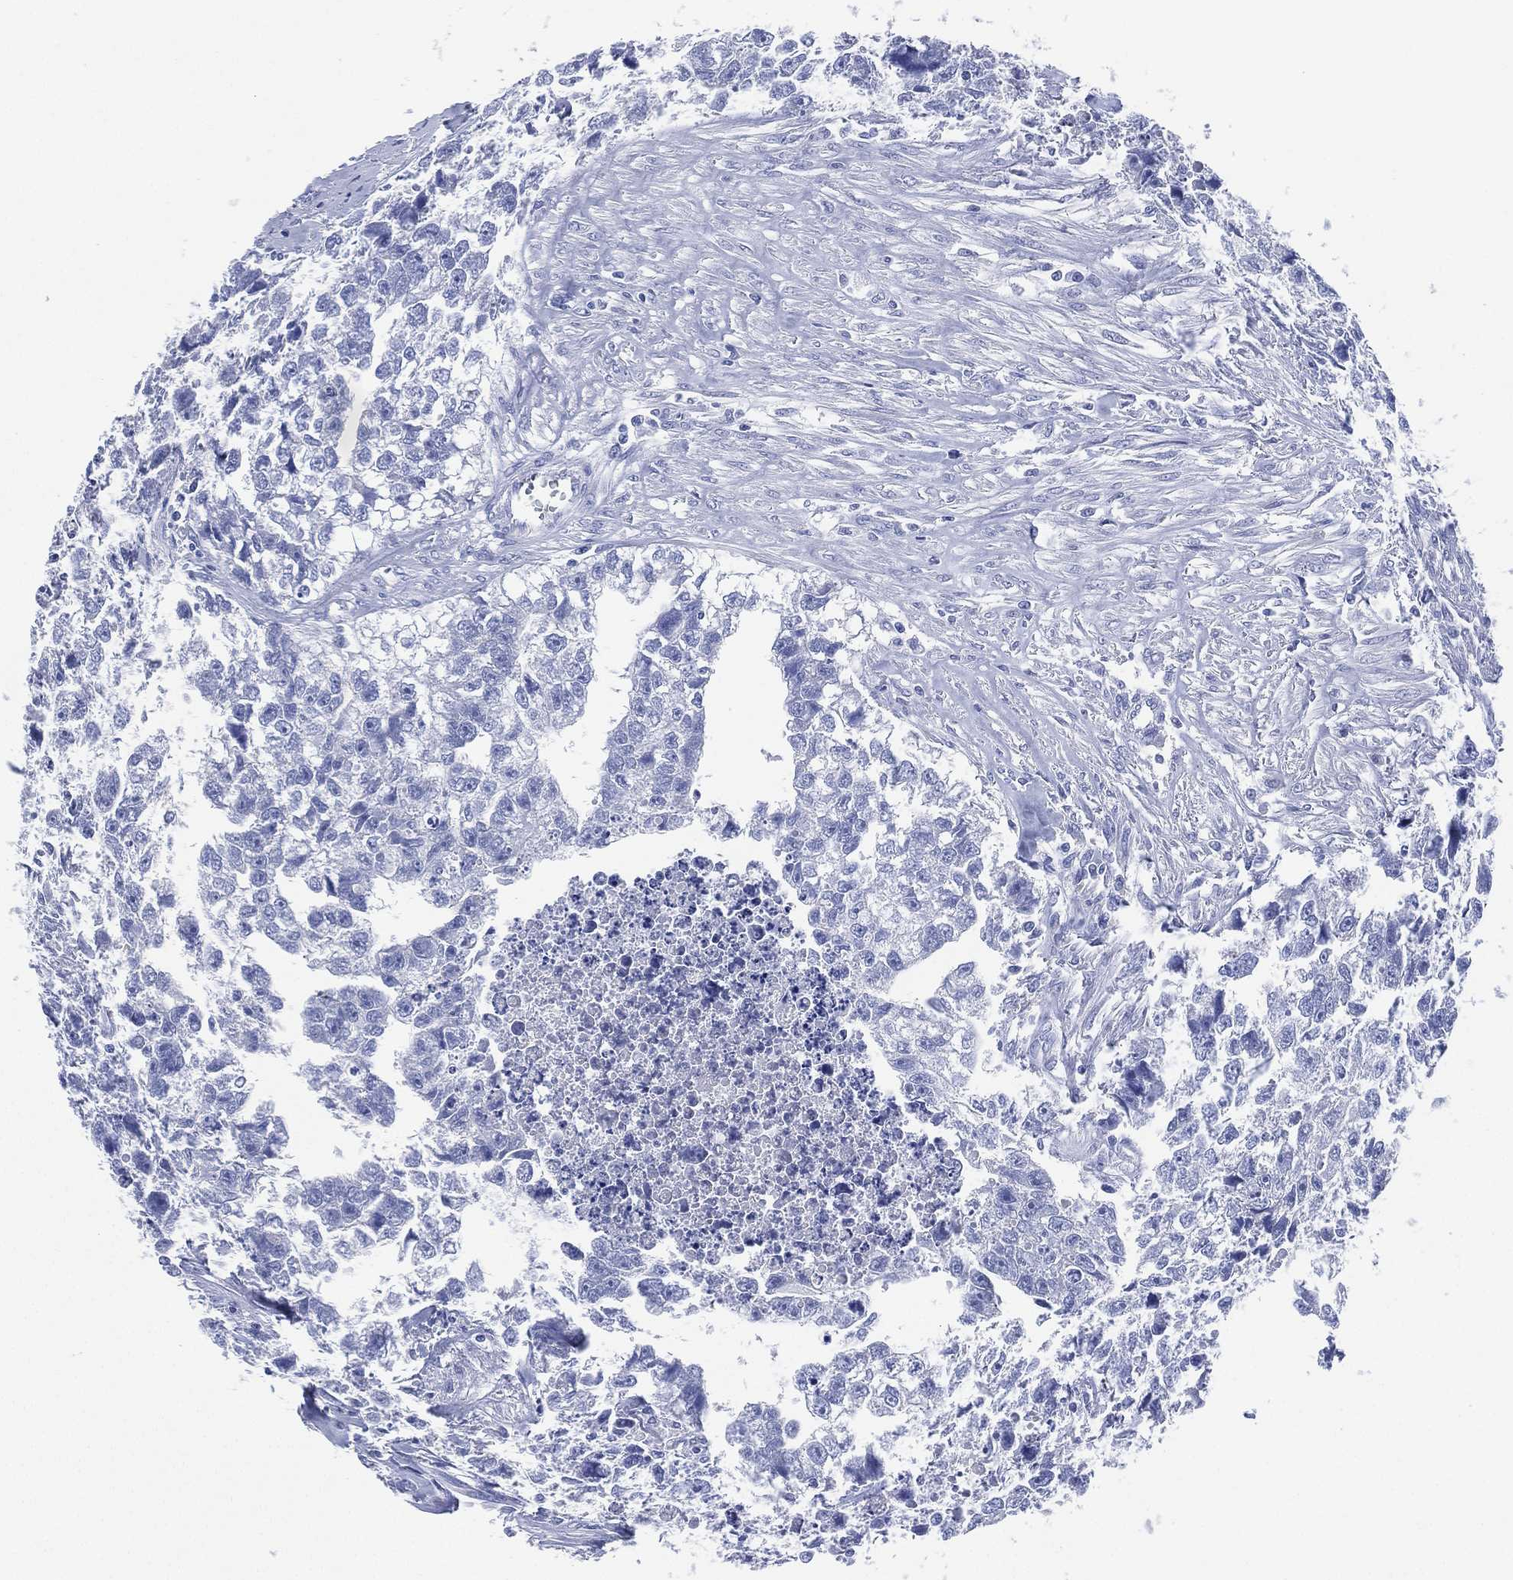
{"staining": {"intensity": "negative", "quantity": "none", "location": "none"}, "tissue": "testis cancer", "cell_type": "Tumor cells", "image_type": "cancer", "snomed": [{"axis": "morphology", "description": "Carcinoma, Embryonal, NOS"}, {"axis": "morphology", "description": "Teratoma, malignant, NOS"}, {"axis": "topography", "description": "Testis"}], "caption": "Immunohistochemistry (IHC) of human testis cancer displays no expression in tumor cells. The staining is performed using DAB brown chromogen with nuclei counter-stained in using hematoxylin.", "gene": "SLC9C2", "patient": {"sex": "male", "age": 44}}